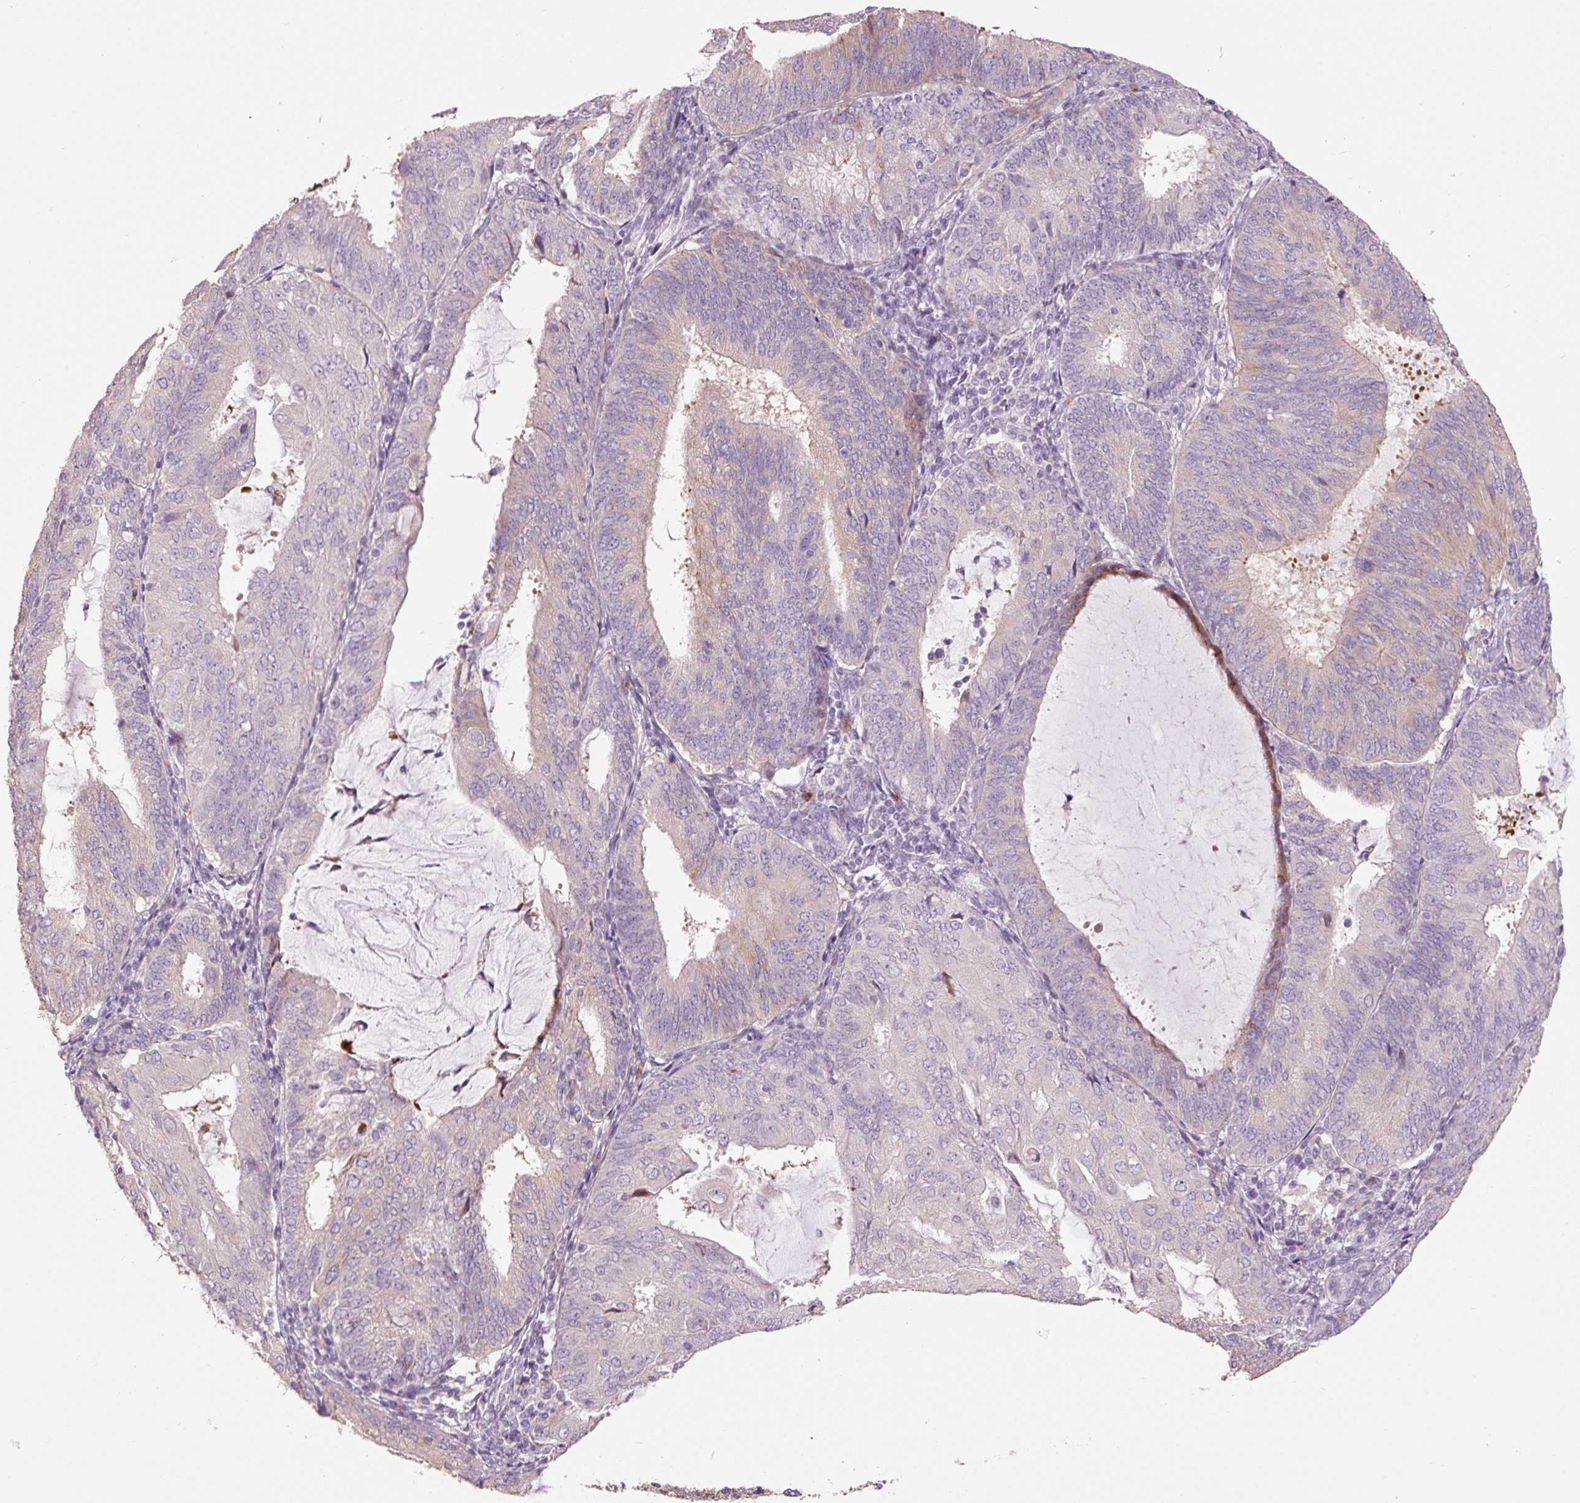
{"staining": {"intensity": "weak", "quantity": "<25%", "location": "cytoplasmic/membranous"}, "tissue": "endometrial cancer", "cell_type": "Tumor cells", "image_type": "cancer", "snomed": [{"axis": "morphology", "description": "Adenocarcinoma, NOS"}, {"axis": "topography", "description": "Endometrium"}], "caption": "Immunohistochemistry photomicrograph of human endometrial cancer (adenocarcinoma) stained for a protein (brown), which reveals no staining in tumor cells. (Brightfield microscopy of DAB immunohistochemistry (IHC) at high magnification).", "gene": "HAX1", "patient": {"sex": "female", "age": 81}}